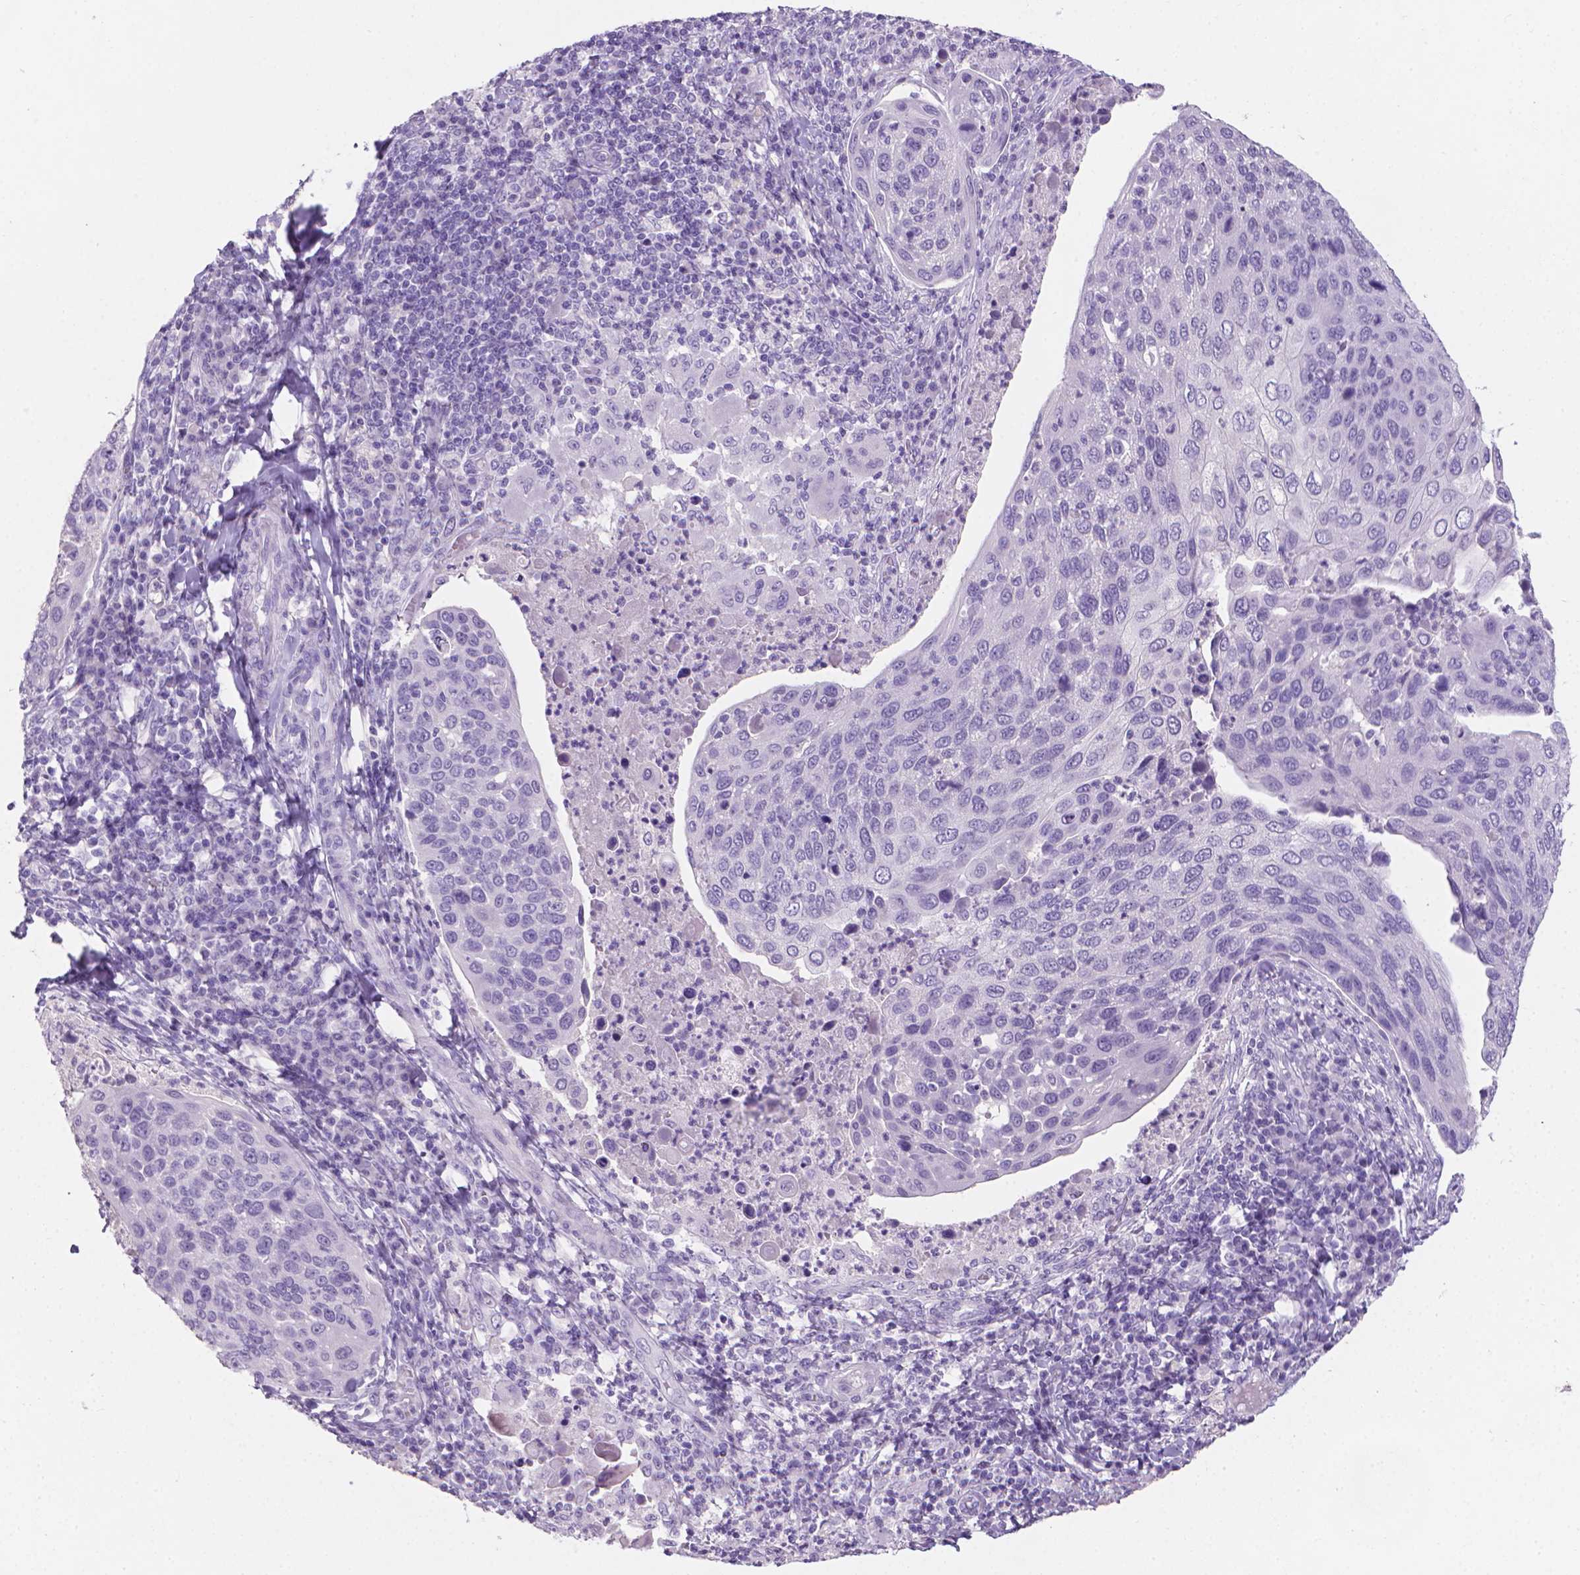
{"staining": {"intensity": "negative", "quantity": "none", "location": "none"}, "tissue": "cervical cancer", "cell_type": "Tumor cells", "image_type": "cancer", "snomed": [{"axis": "morphology", "description": "Squamous cell carcinoma, NOS"}, {"axis": "topography", "description": "Cervix"}], "caption": "Squamous cell carcinoma (cervical) stained for a protein using IHC exhibits no staining tumor cells.", "gene": "XPNPEP2", "patient": {"sex": "female", "age": 54}}